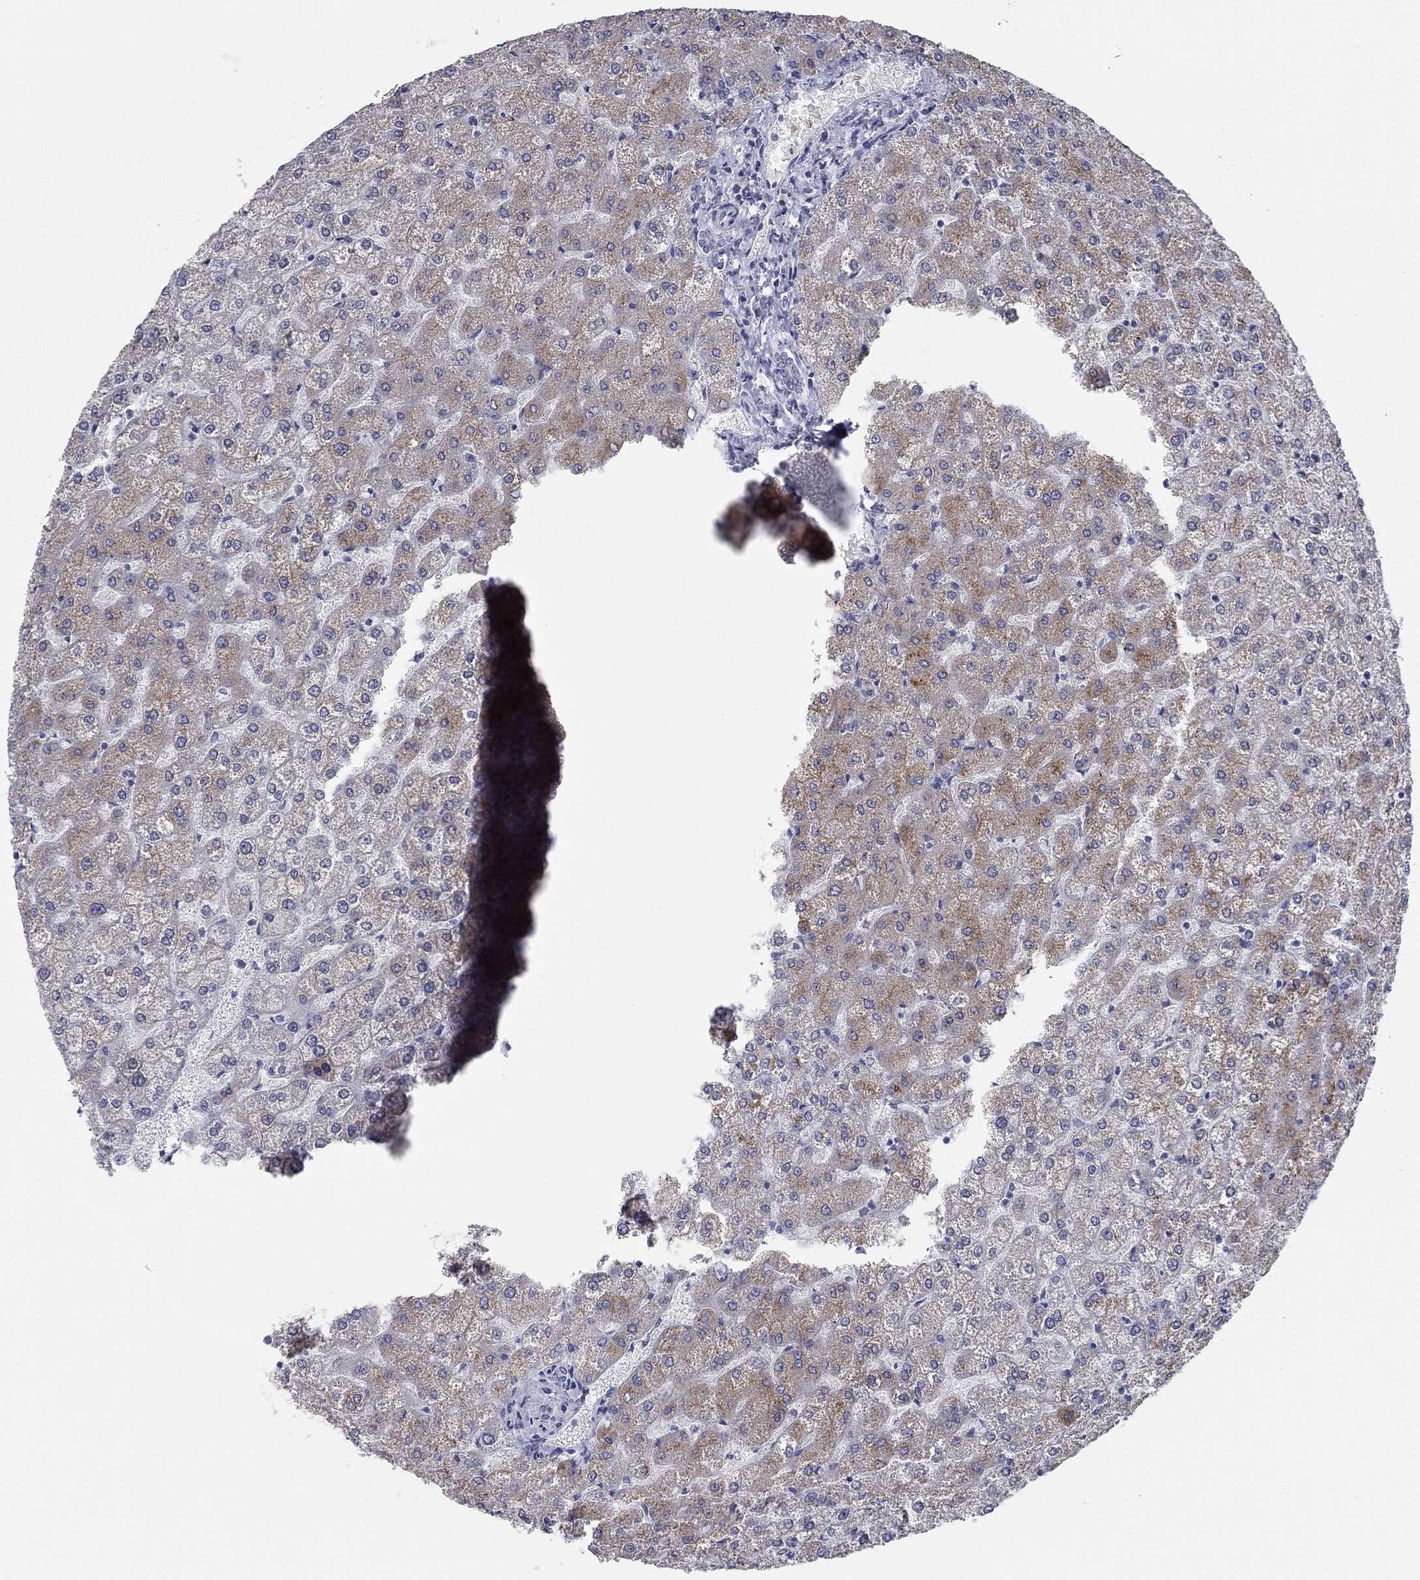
{"staining": {"intensity": "negative", "quantity": "none", "location": "none"}, "tissue": "liver", "cell_type": "Cholangiocytes", "image_type": "normal", "snomed": [{"axis": "morphology", "description": "Normal tissue, NOS"}, {"axis": "topography", "description": "Liver"}], "caption": "DAB (3,3'-diaminobenzidine) immunohistochemical staining of unremarkable human liver reveals no significant expression in cholangiocytes. Brightfield microscopy of IHC stained with DAB (brown) and hematoxylin (blue), captured at high magnification.", "gene": "APOC3", "patient": {"sex": "female", "age": 32}}